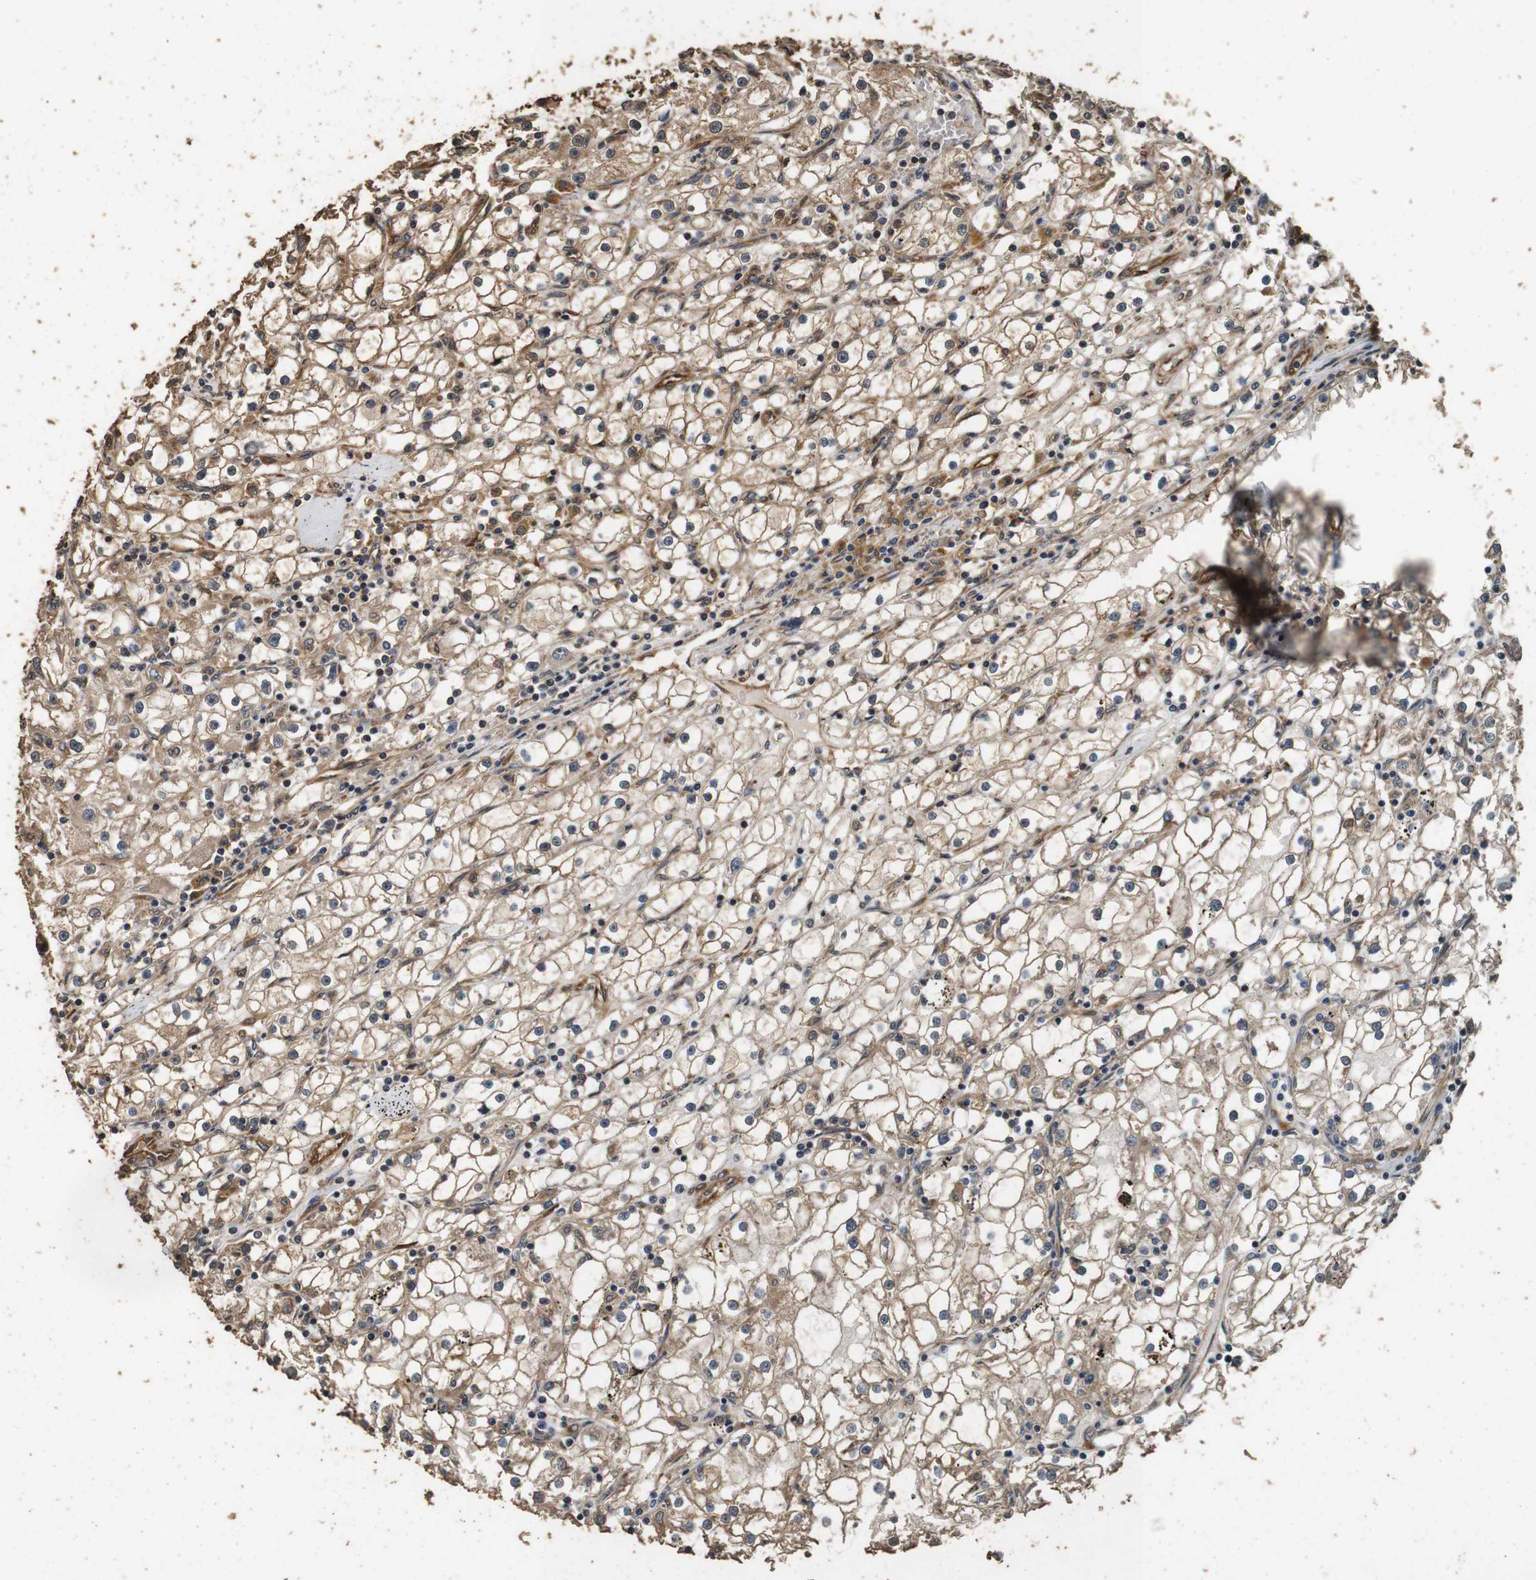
{"staining": {"intensity": "moderate", "quantity": ">75%", "location": "cytoplasmic/membranous"}, "tissue": "renal cancer", "cell_type": "Tumor cells", "image_type": "cancer", "snomed": [{"axis": "morphology", "description": "Adenocarcinoma, NOS"}, {"axis": "topography", "description": "Kidney"}], "caption": "Immunohistochemical staining of renal cancer reveals medium levels of moderate cytoplasmic/membranous positivity in about >75% of tumor cells.", "gene": "CNPY4", "patient": {"sex": "male", "age": 56}}